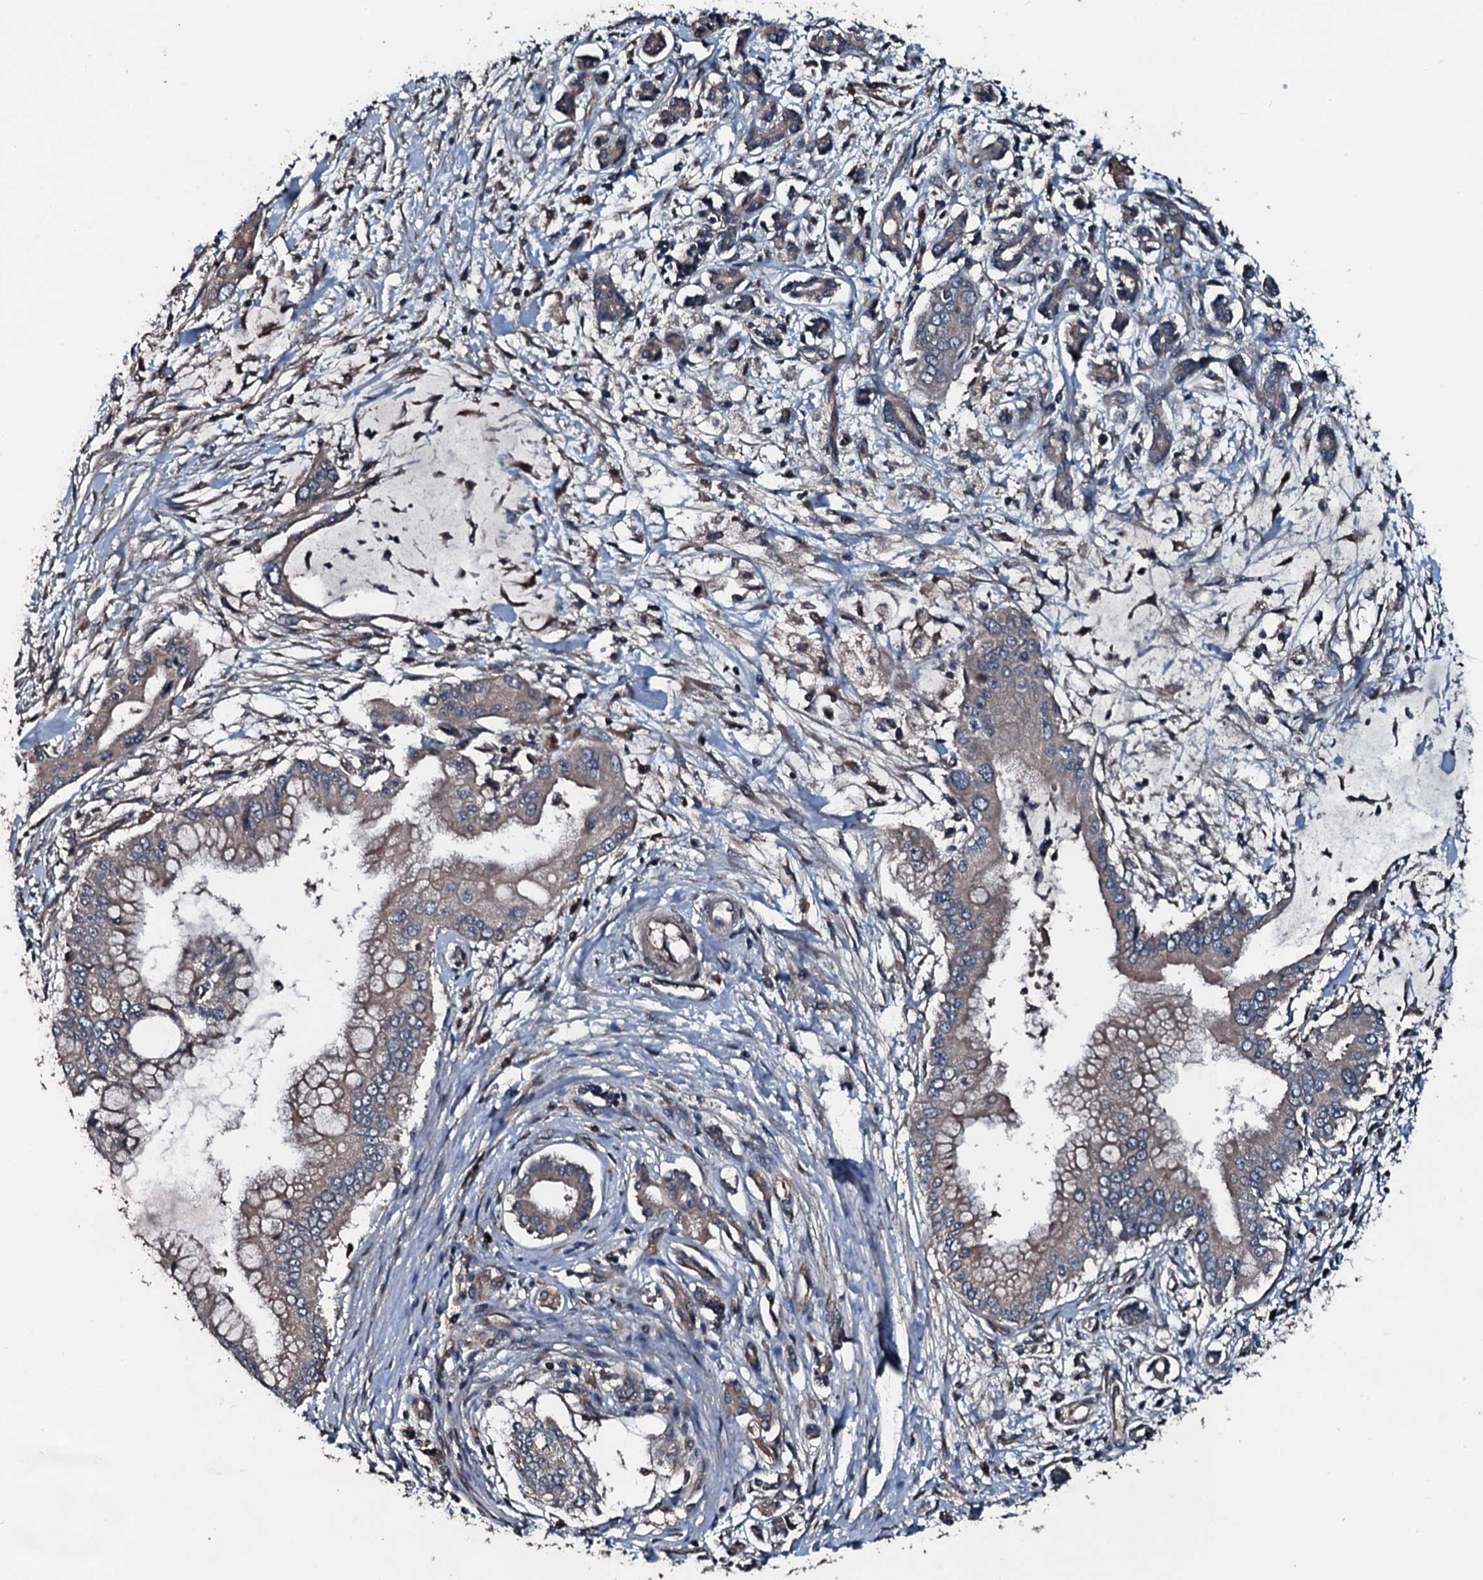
{"staining": {"intensity": "weak", "quantity": ">75%", "location": "cytoplasmic/membranous"}, "tissue": "pancreatic cancer", "cell_type": "Tumor cells", "image_type": "cancer", "snomed": [{"axis": "morphology", "description": "Adenocarcinoma, NOS"}, {"axis": "topography", "description": "Pancreas"}], "caption": "Weak cytoplasmic/membranous positivity for a protein is identified in approximately >75% of tumor cells of adenocarcinoma (pancreatic) using immunohistochemistry.", "gene": "AARS1", "patient": {"sex": "male", "age": 46}}